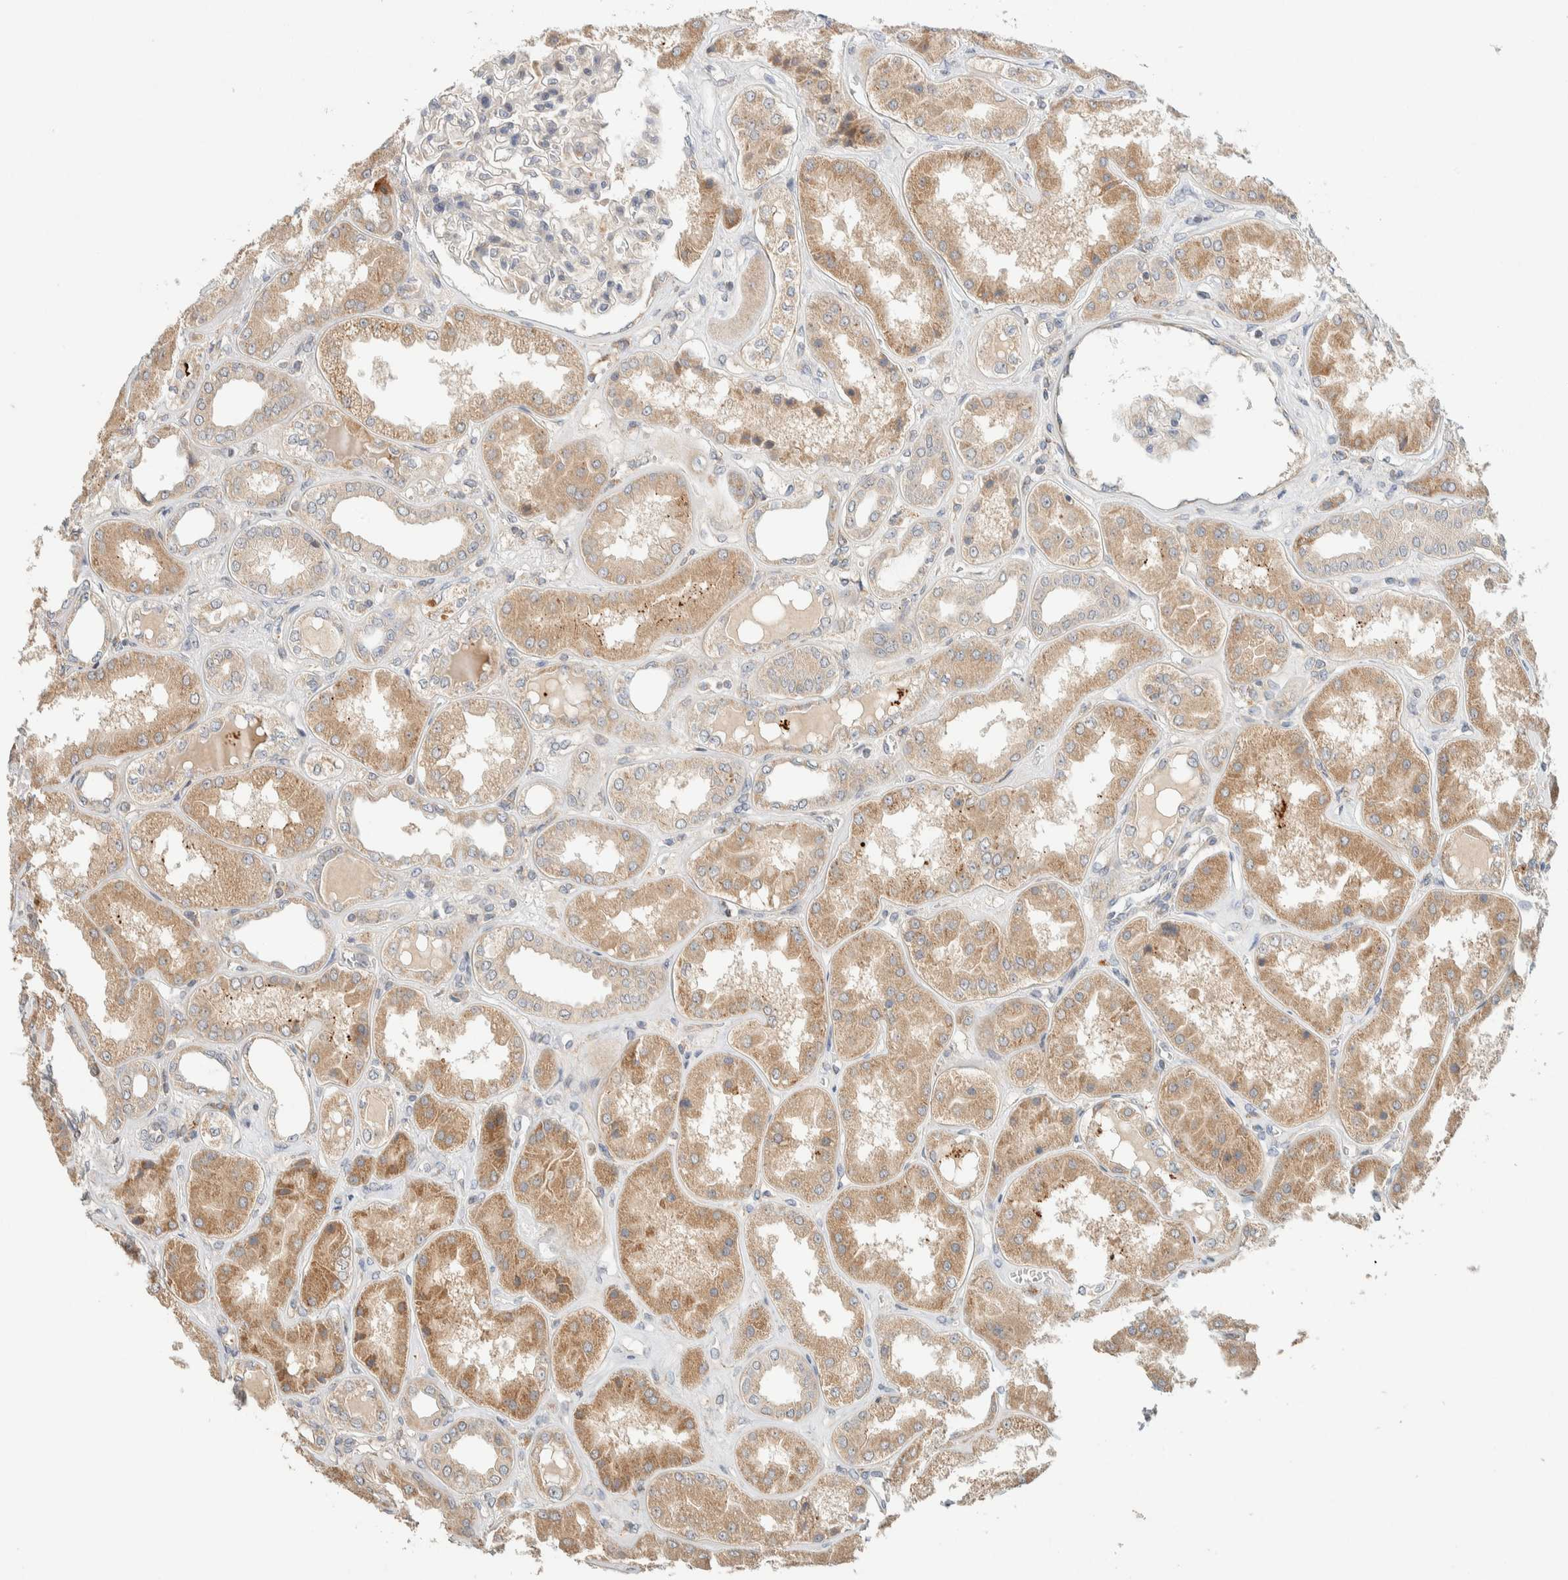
{"staining": {"intensity": "weak", "quantity": "<25%", "location": "cytoplasmic/membranous"}, "tissue": "kidney", "cell_type": "Cells in glomeruli", "image_type": "normal", "snomed": [{"axis": "morphology", "description": "Normal tissue, NOS"}, {"axis": "topography", "description": "Kidney"}], "caption": "IHC of unremarkable human kidney displays no positivity in cells in glomeruli. (Immunohistochemistry (ihc), brightfield microscopy, high magnification).", "gene": "KIF9", "patient": {"sex": "female", "age": 56}}